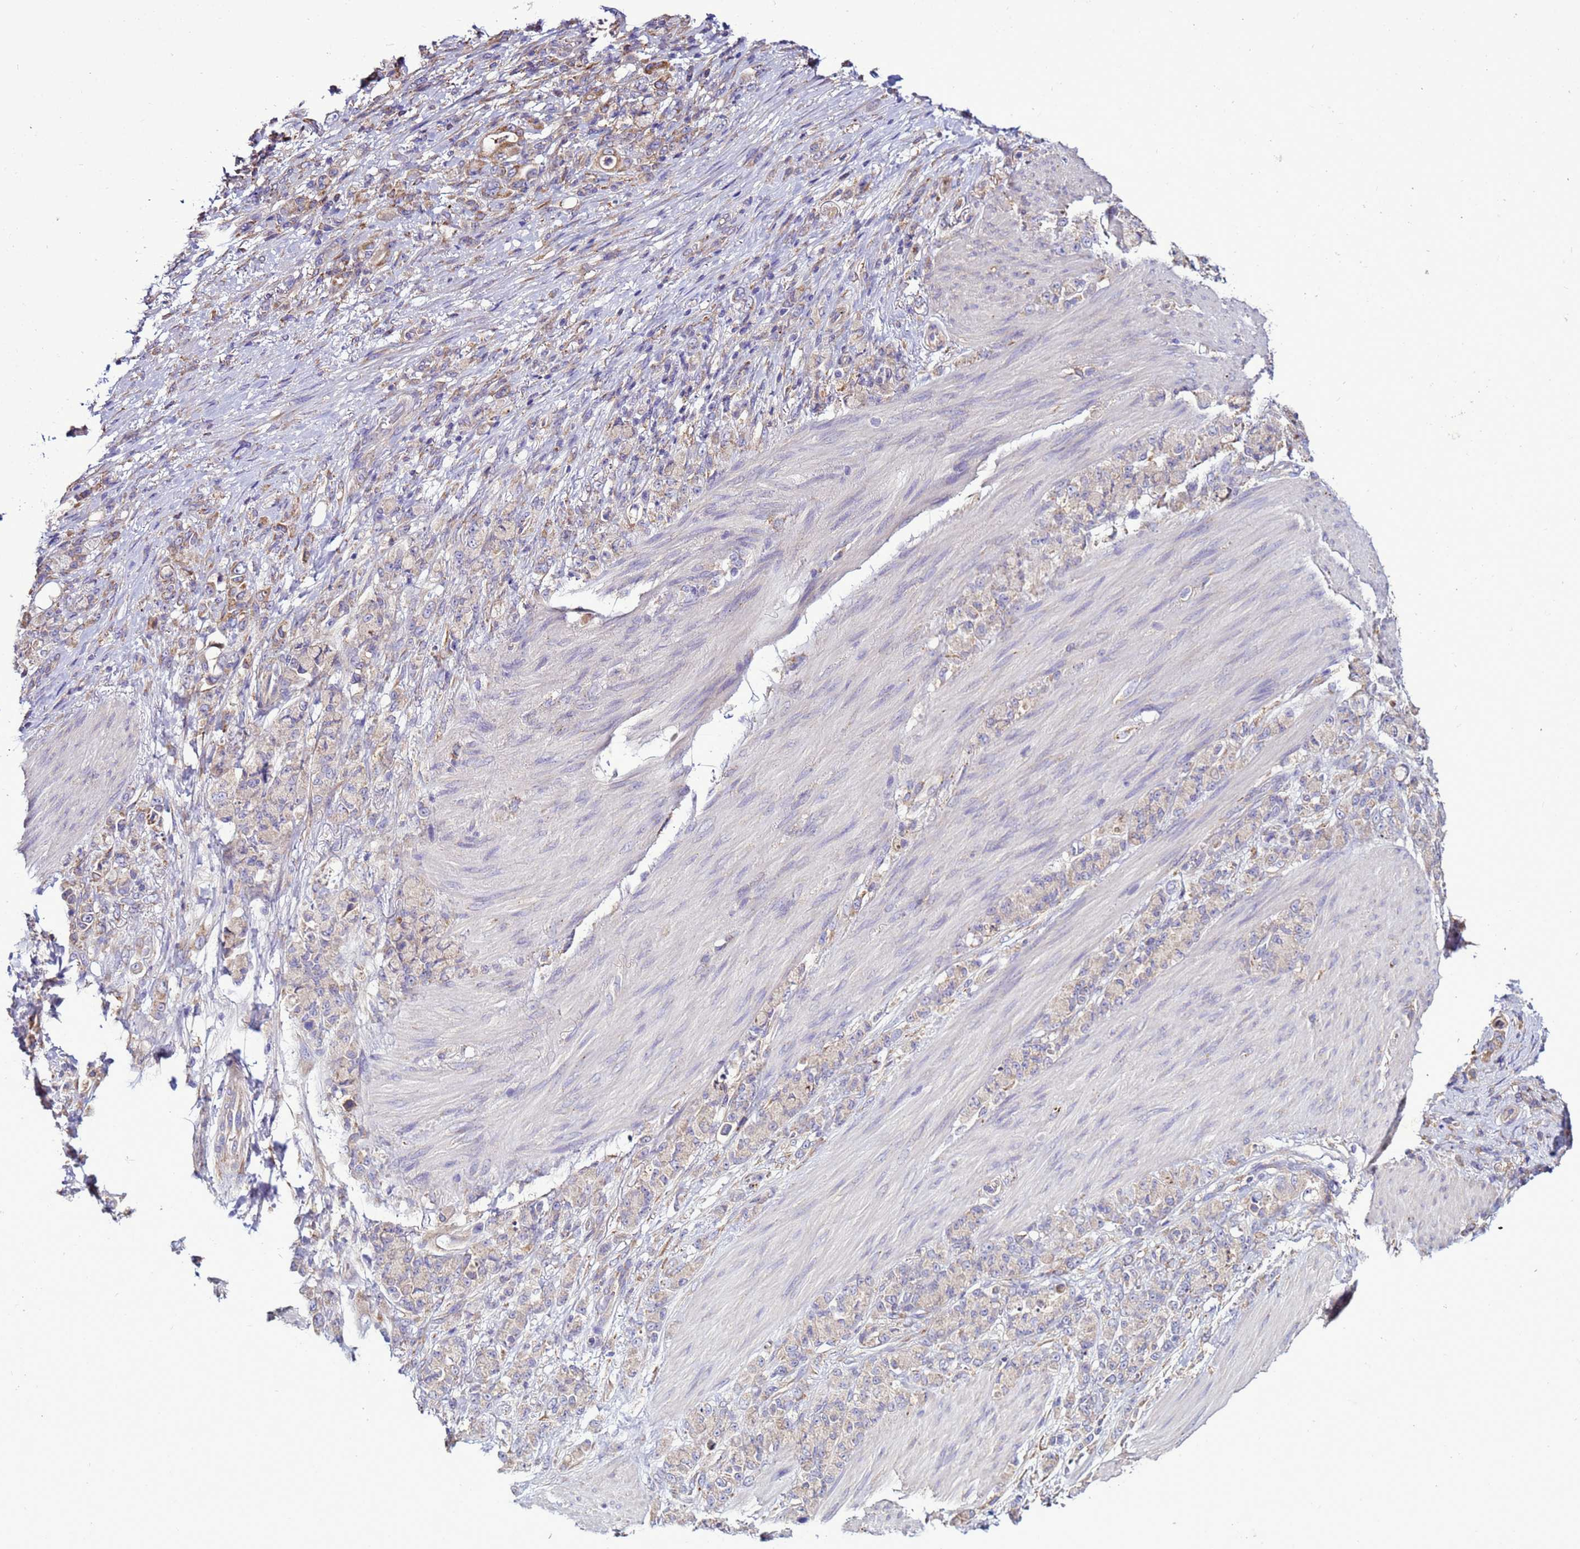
{"staining": {"intensity": "weak", "quantity": "<25%", "location": "cytoplasmic/membranous"}, "tissue": "stomach cancer", "cell_type": "Tumor cells", "image_type": "cancer", "snomed": [{"axis": "morphology", "description": "Normal tissue, NOS"}, {"axis": "morphology", "description": "Adenocarcinoma, NOS"}, {"axis": "topography", "description": "Stomach"}], "caption": "Adenocarcinoma (stomach) was stained to show a protein in brown. There is no significant staining in tumor cells. The staining was performed using DAB to visualize the protein expression in brown, while the nuclei were stained in blue with hematoxylin (Magnification: 20x).", "gene": "ANTKMT", "patient": {"sex": "female", "age": 79}}